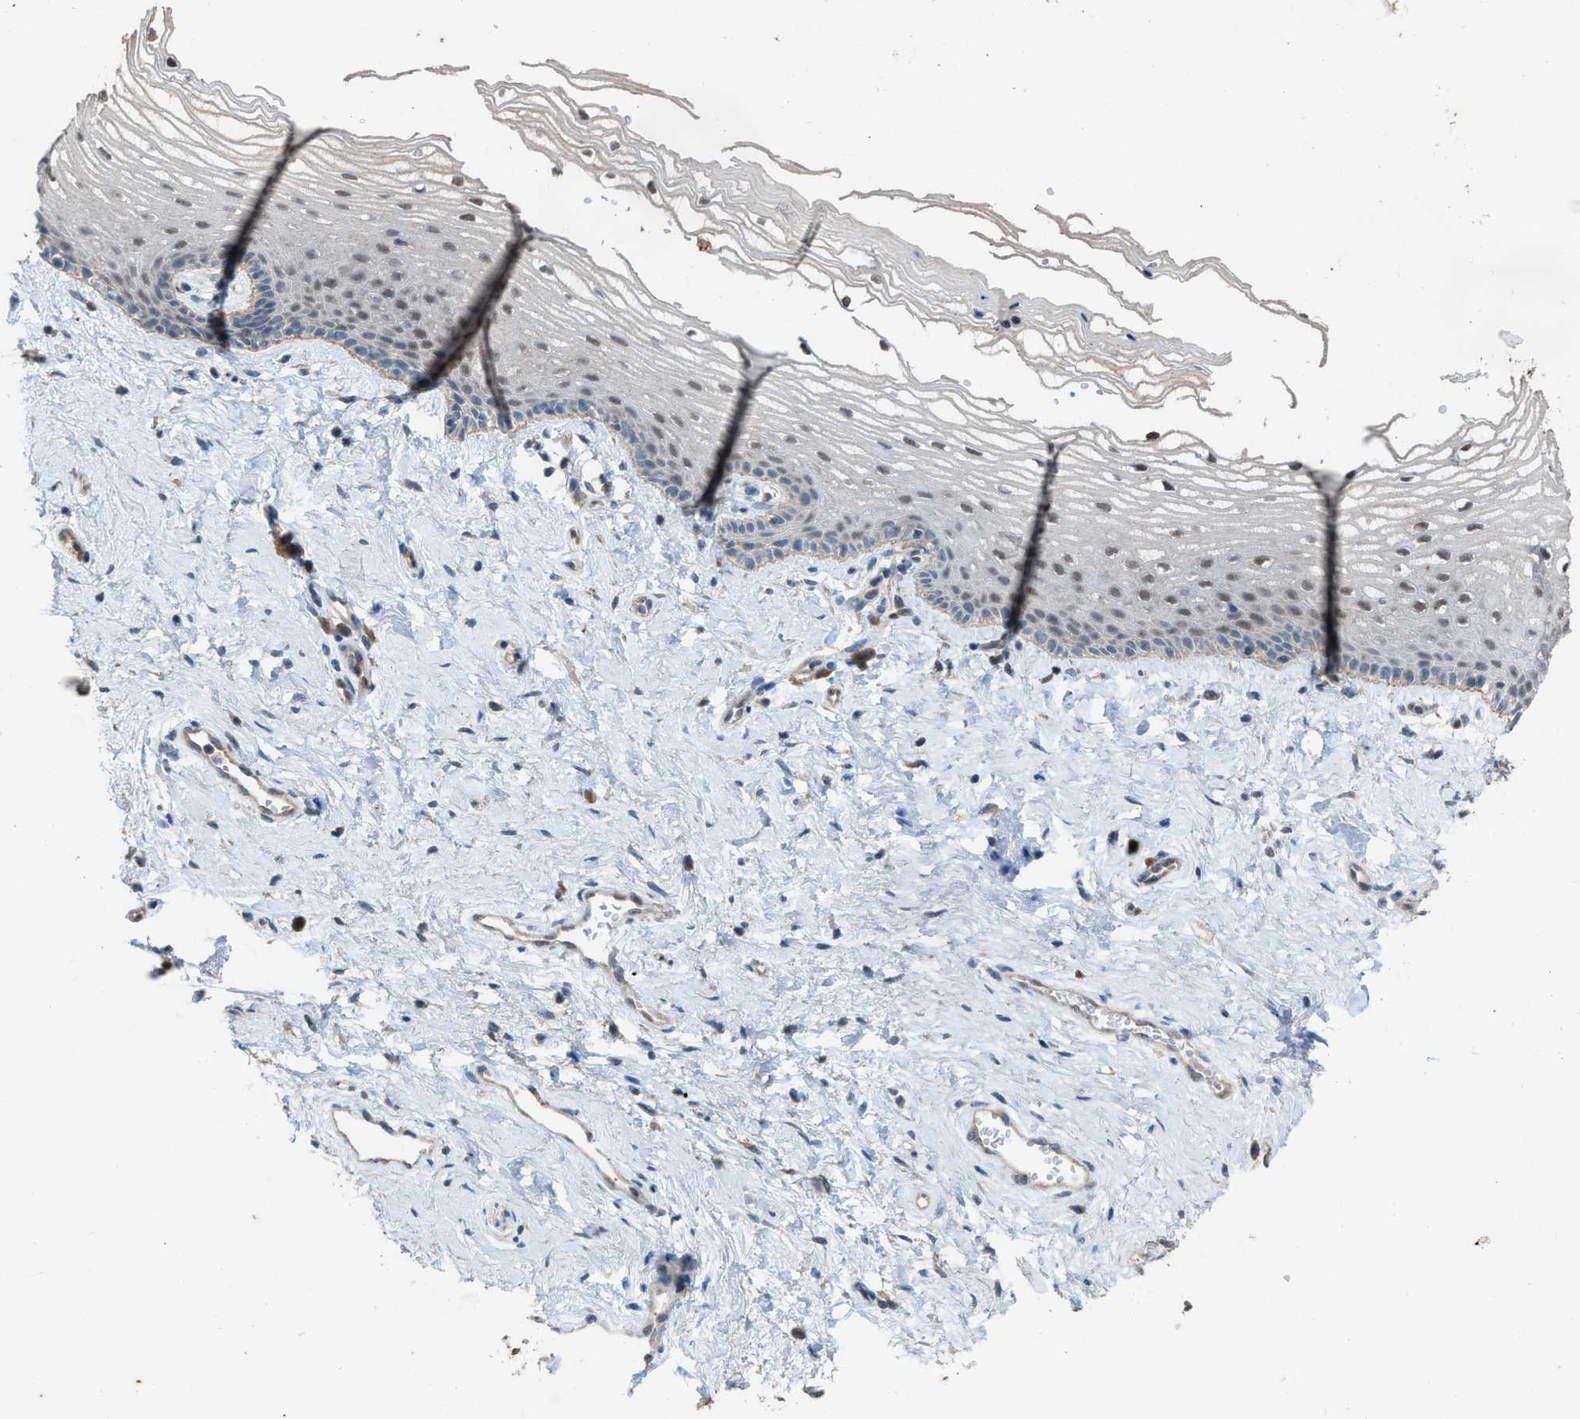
{"staining": {"intensity": "negative", "quantity": "none", "location": "none"}, "tissue": "vagina", "cell_type": "Squamous epithelial cells", "image_type": "normal", "snomed": [{"axis": "morphology", "description": "Normal tissue, NOS"}, {"axis": "topography", "description": "Vagina"}], "caption": "Vagina was stained to show a protein in brown. There is no significant positivity in squamous epithelial cells. (Brightfield microscopy of DAB immunohistochemistry (IHC) at high magnification).", "gene": "PLAA", "patient": {"sex": "female", "age": 46}}